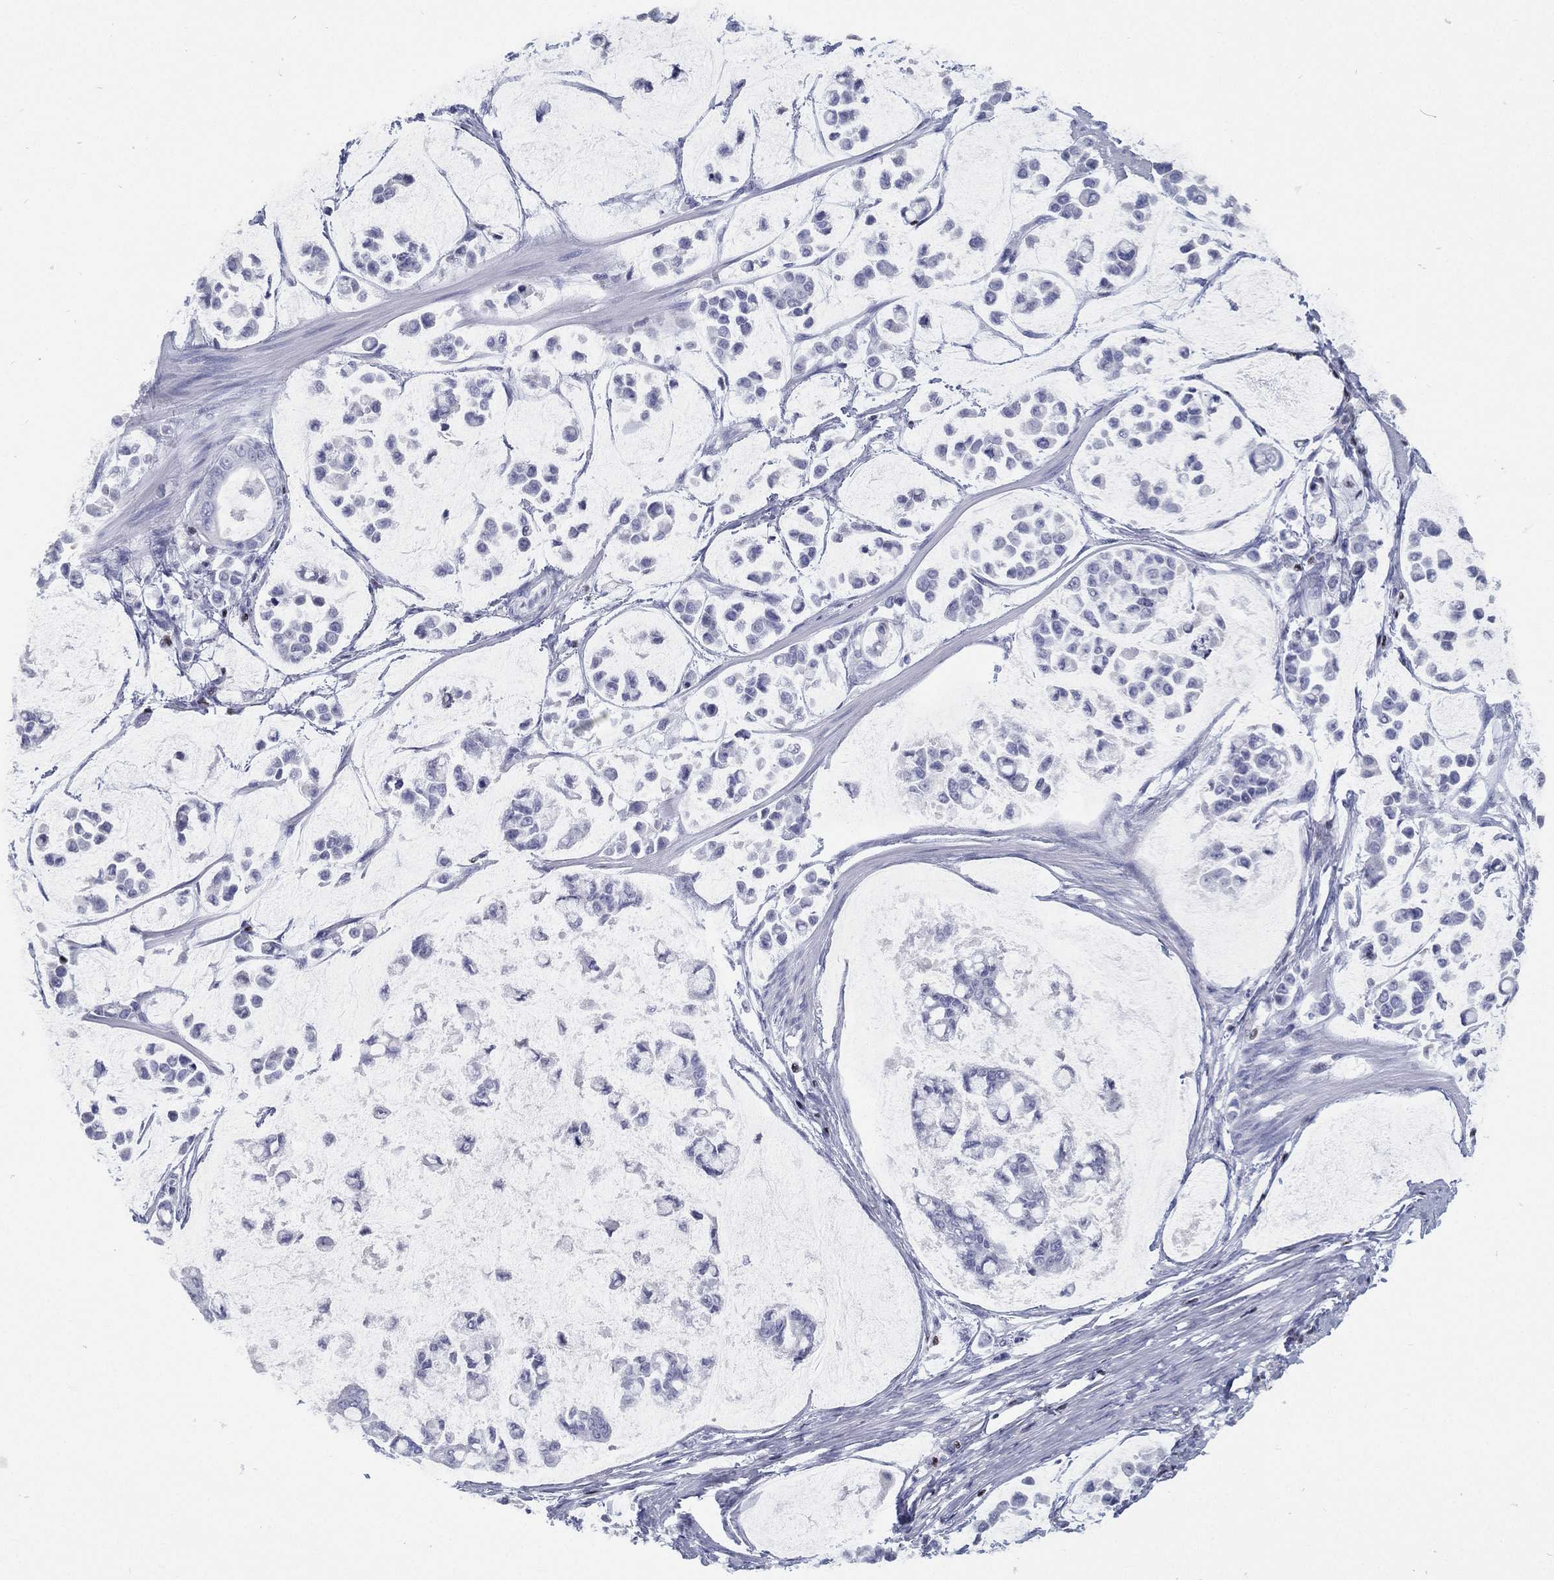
{"staining": {"intensity": "negative", "quantity": "none", "location": "none"}, "tissue": "stomach cancer", "cell_type": "Tumor cells", "image_type": "cancer", "snomed": [{"axis": "morphology", "description": "Adenocarcinoma, NOS"}, {"axis": "topography", "description": "Stomach"}], "caption": "A high-resolution photomicrograph shows immunohistochemistry staining of stomach cancer, which demonstrates no significant expression in tumor cells.", "gene": "PYHIN1", "patient": {"sex": "male", "age": 82}}